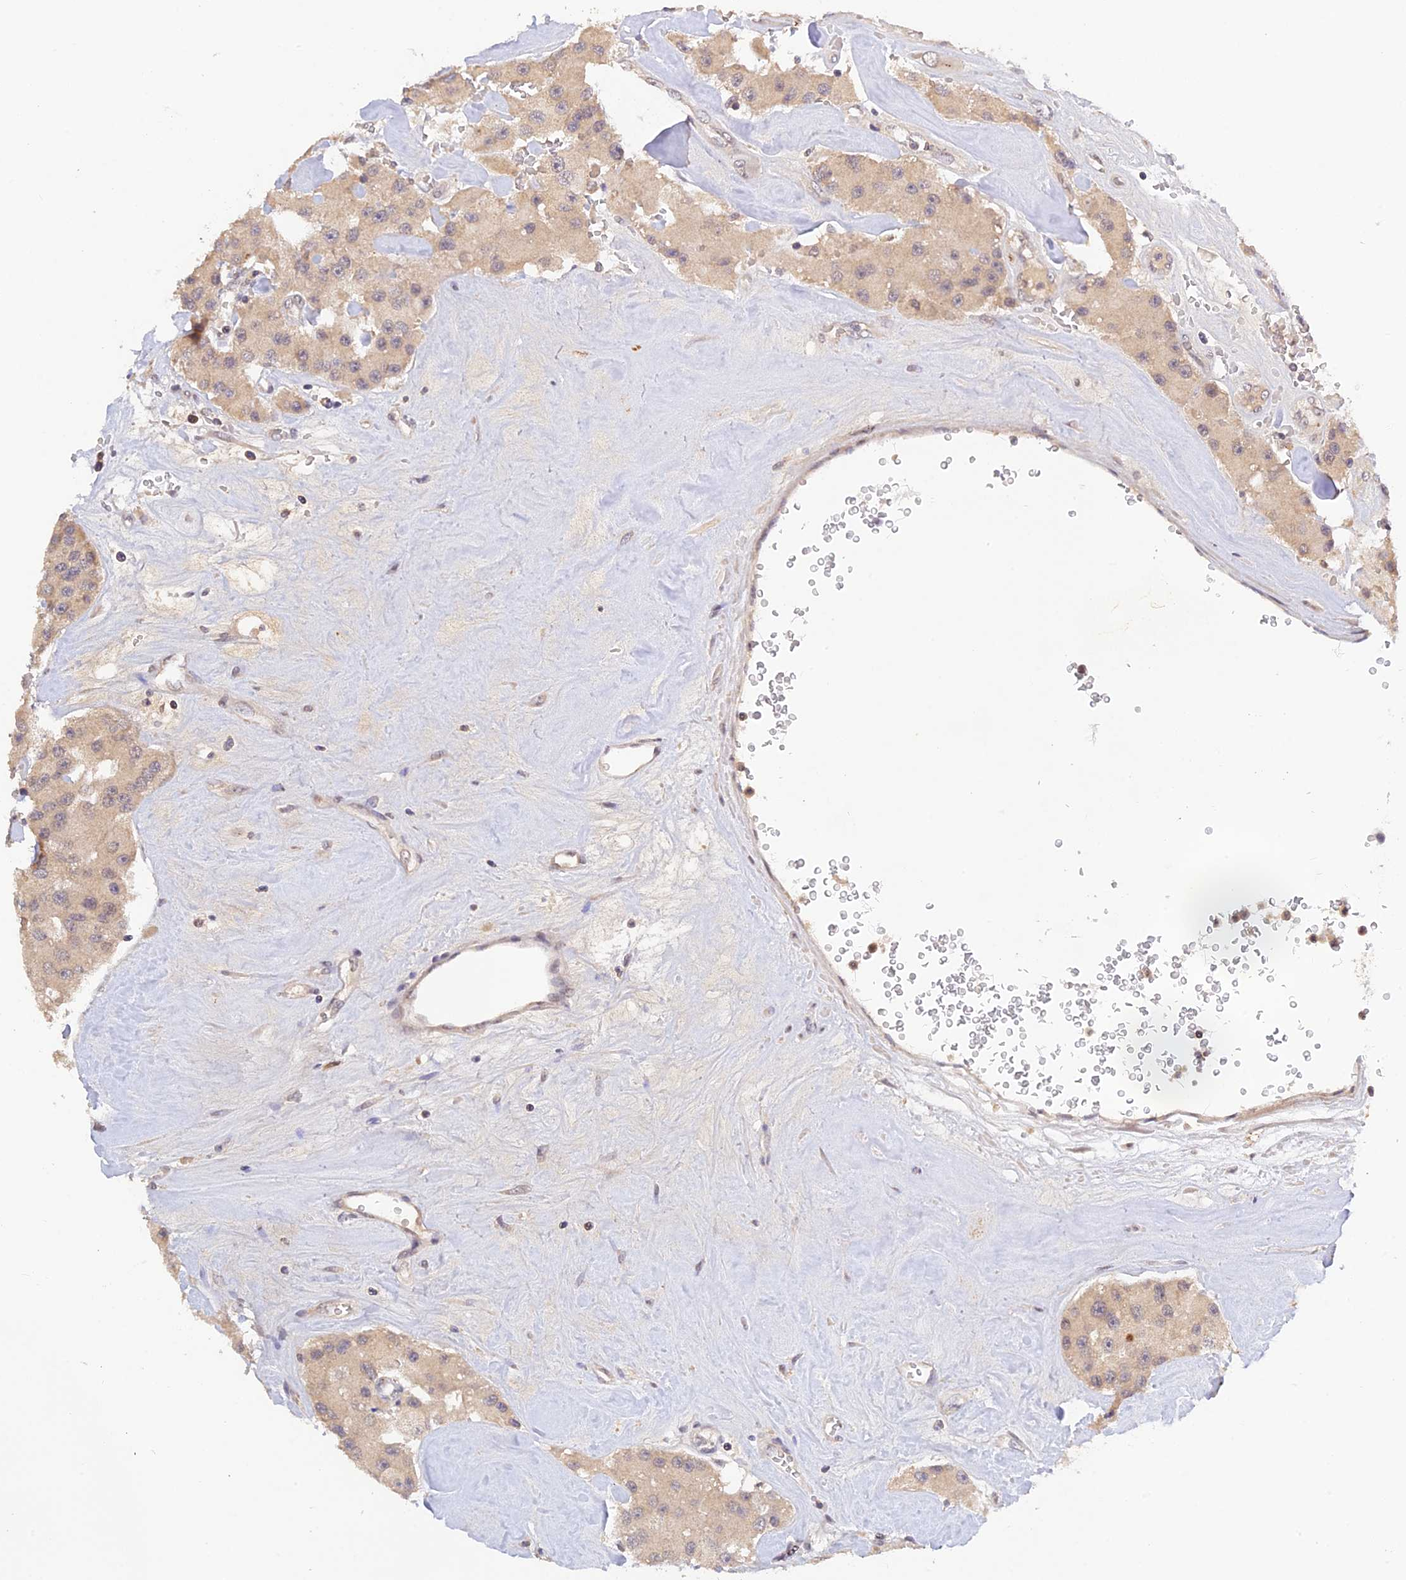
{"staining": {"intensity": "weak", "quantity": "25%-75%", "location": "cytoplasmic/membranous"}, "tissue": "carcinoid", "cell_type": "Tumor cells", "image_type": "cancer", "snomed": [{"axis": "morphology", "description": "Carcinoid, malignant, NOS"}, {"axis": "topography", "description": "Pancreas"}], "caption": "Immunohistochemistry (IHC) histopathology image of carcinoid stained for a protein (brown), which displays low levels of weak cytoplasmic/membranous staining in about 25%-75% of tumor cells.", "gene": "ZNF436", "patient": {"sex": "male", "age": 41}}